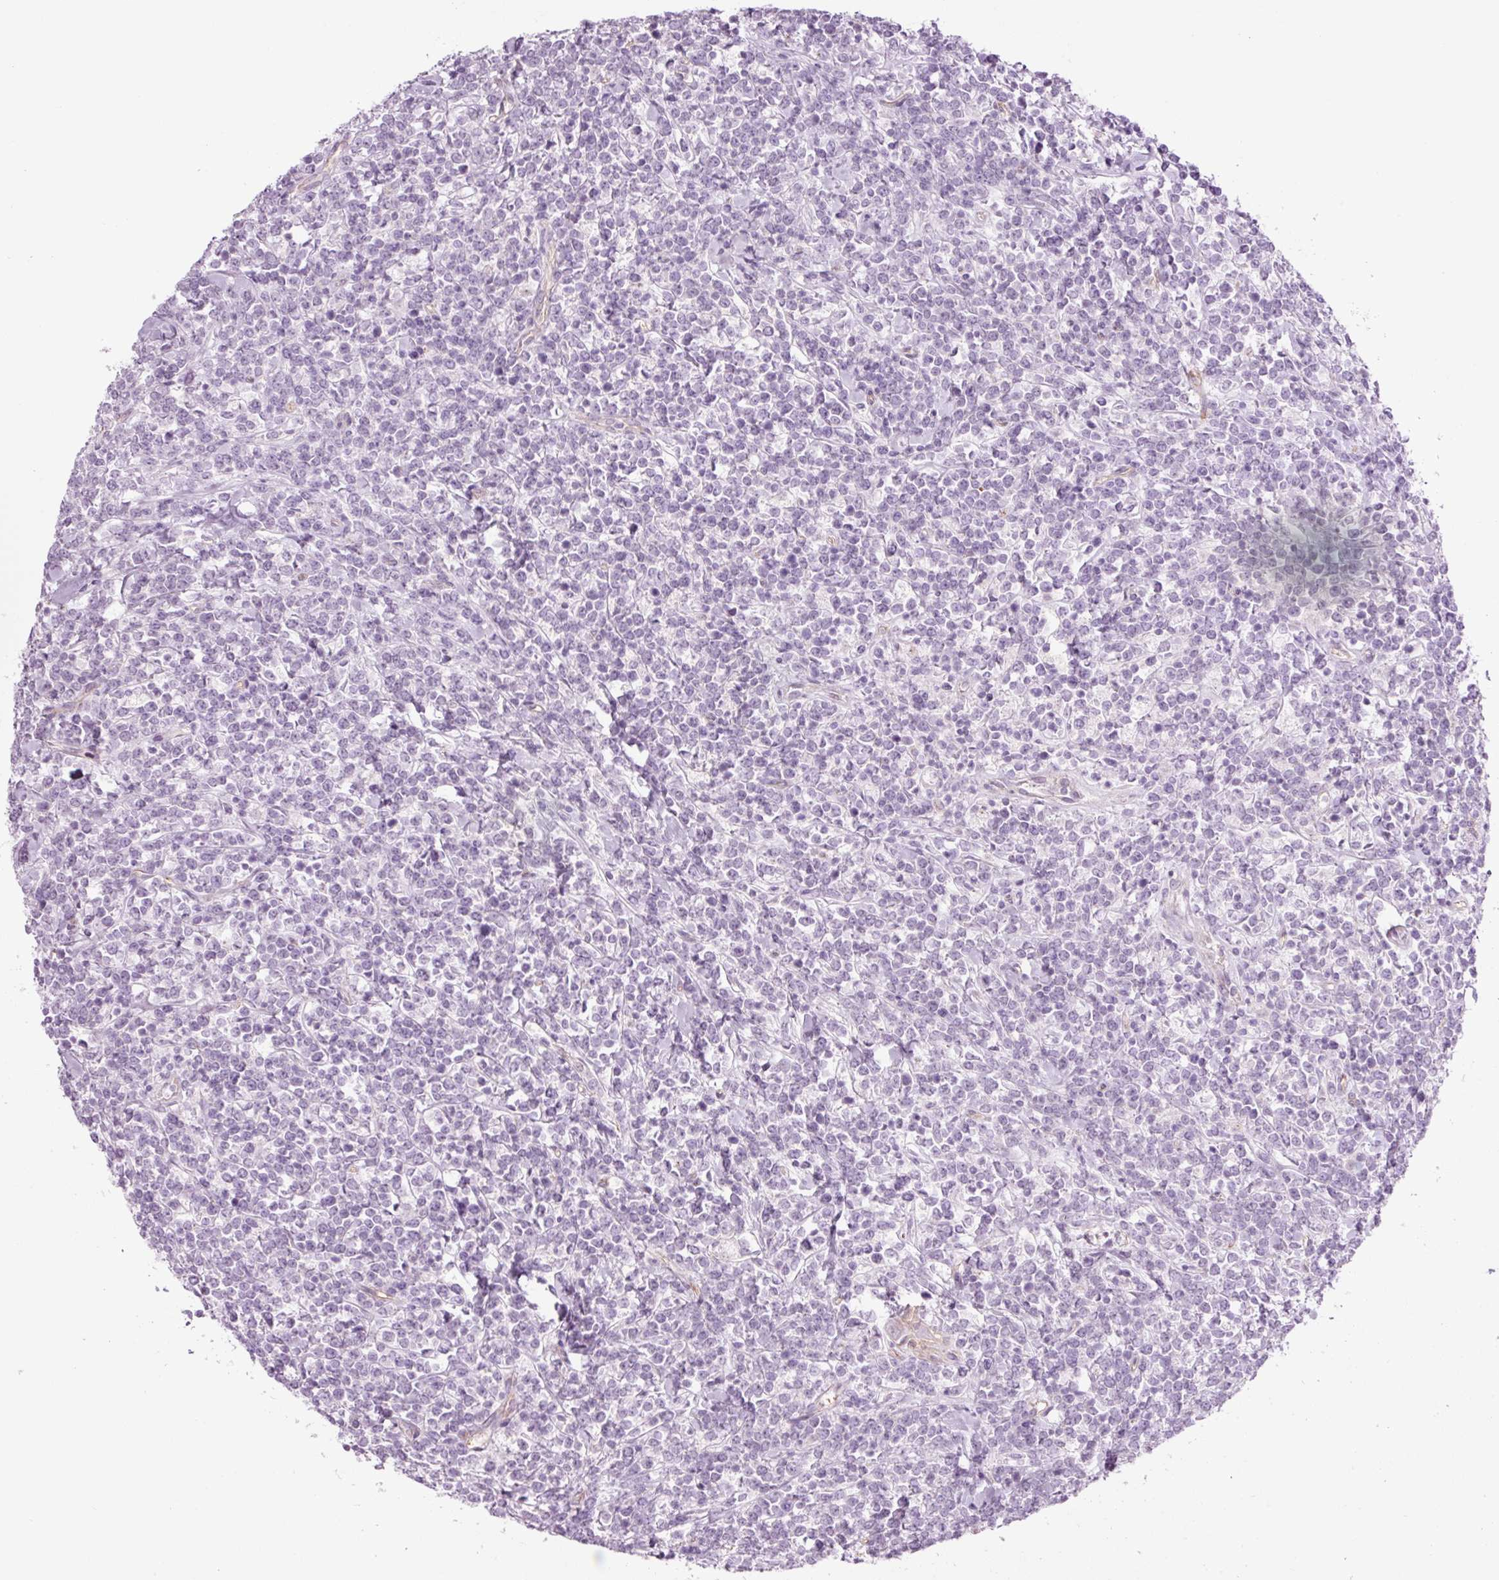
{"staining": {"intensity": "negative", "quantity": "none", "location": "none"}, "tissue": "lymphoma", "cell_type": "Tumor cells", "image_type": "cancer", "snomed": [{"axis": "morphology", "description": "Malignant lymphoma, non-Hodgkin's type, High grade"}, {"axis": "topography", "description": "Small intestine"}, {"axis": "topography", "description": "Colon"}], "caption": "Tumor cells are negative for protein expression in human high-grade malignant lymphoma, non-Hodgkin's type.", "gene": "HSPA4L", "patient": {"sex": "male", "age": 8}}